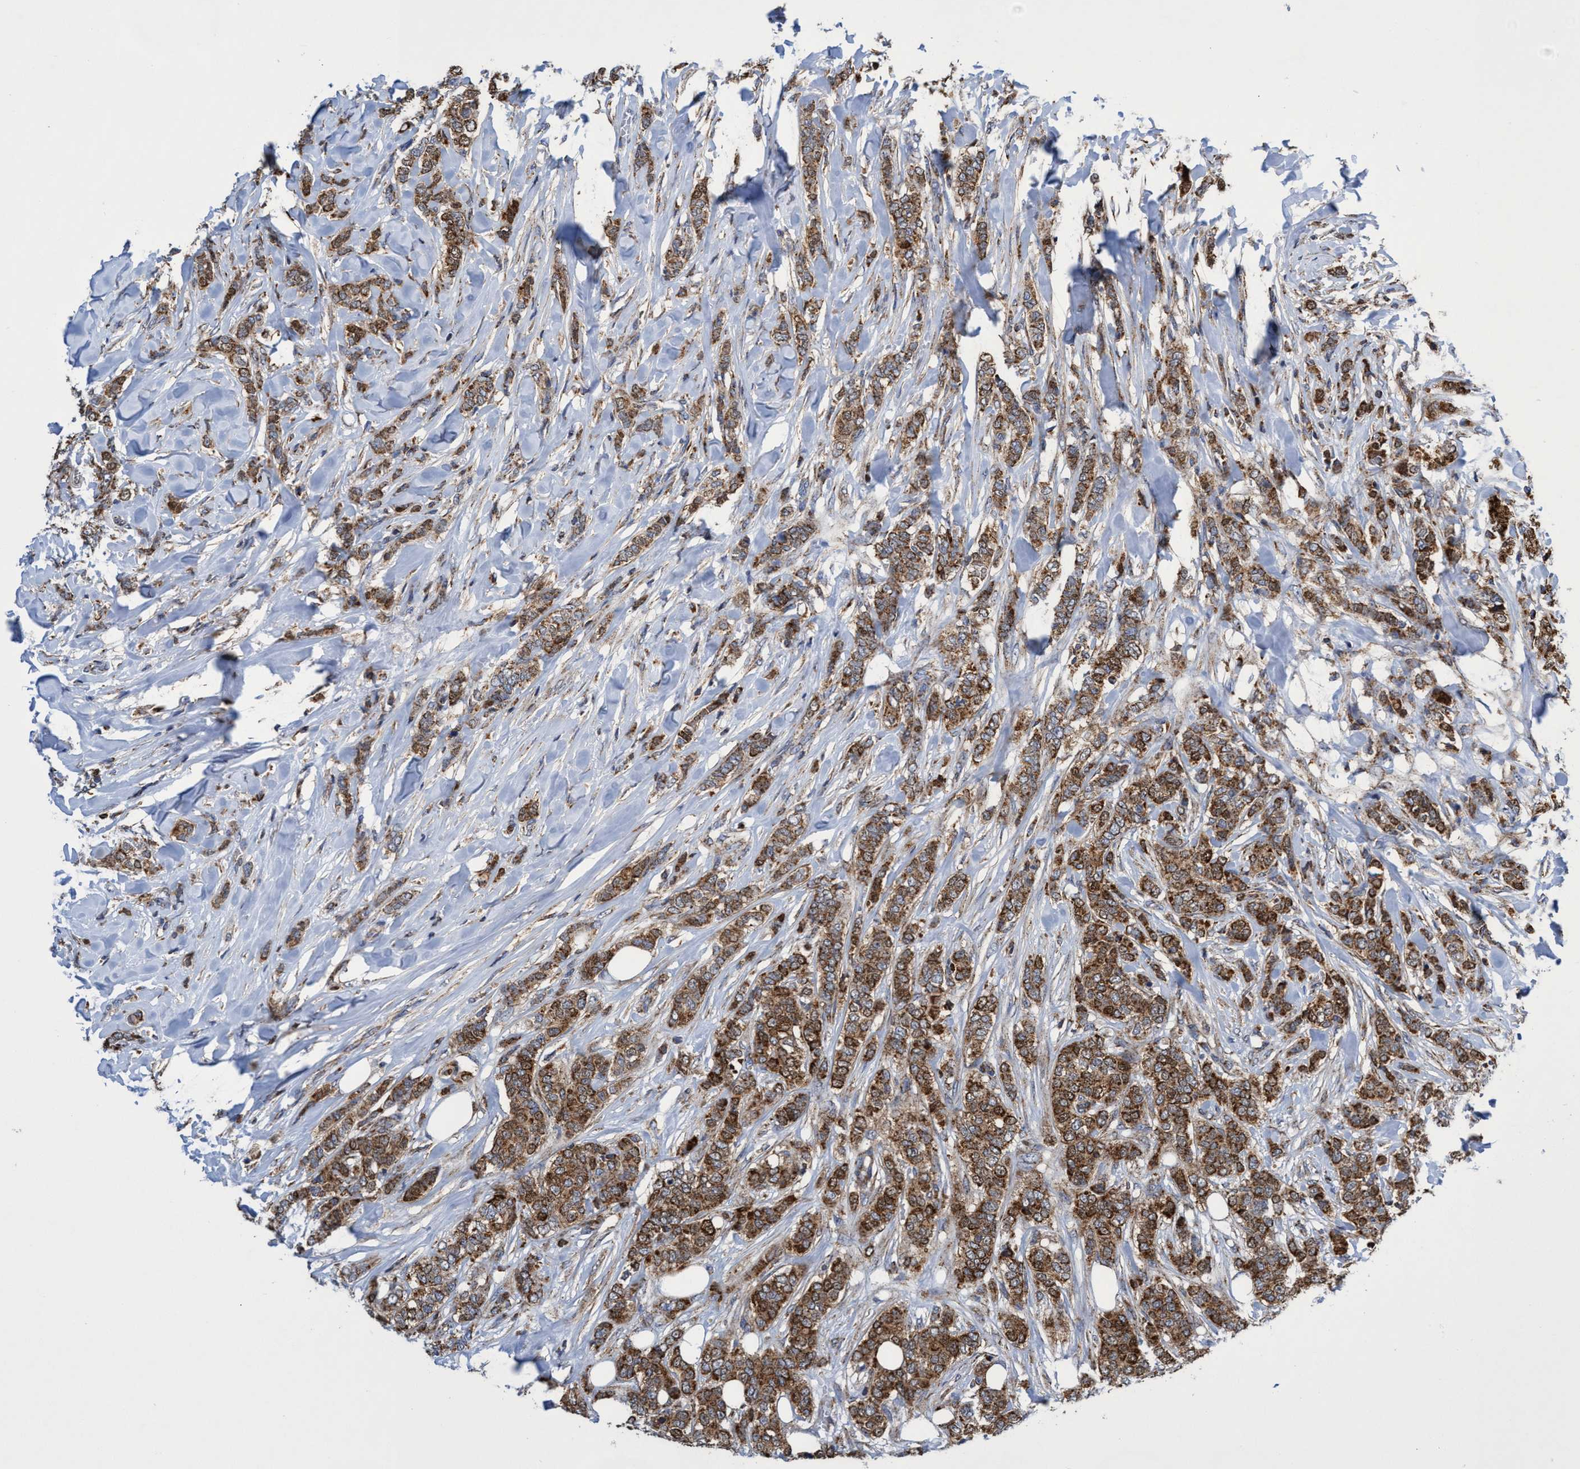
{"staining": {"intensity": "moderate", "quantity": ">75%", "location": "cytoplasmic/membranous"}, "tissue": "breast cancer", "cell_type": "Tumor cells", "image_type": "cancer", "snomed": [{"axis": "morphology", "description": "Lobular carcinoma"}, {"axis": "topography", "description": "Skin"}, {"axis": "topography", "description": "Breast"}], "caption": "Protein staining shows moderate cytoplasmic/membranous staining in approximately >75% of tumor cells in breast lobular carcinoma. (brown staining indicates protein expression, while blue staining denotes nuclei).", "gene": "CRYZ", "patient": {"sex": "female", "age": 46}}